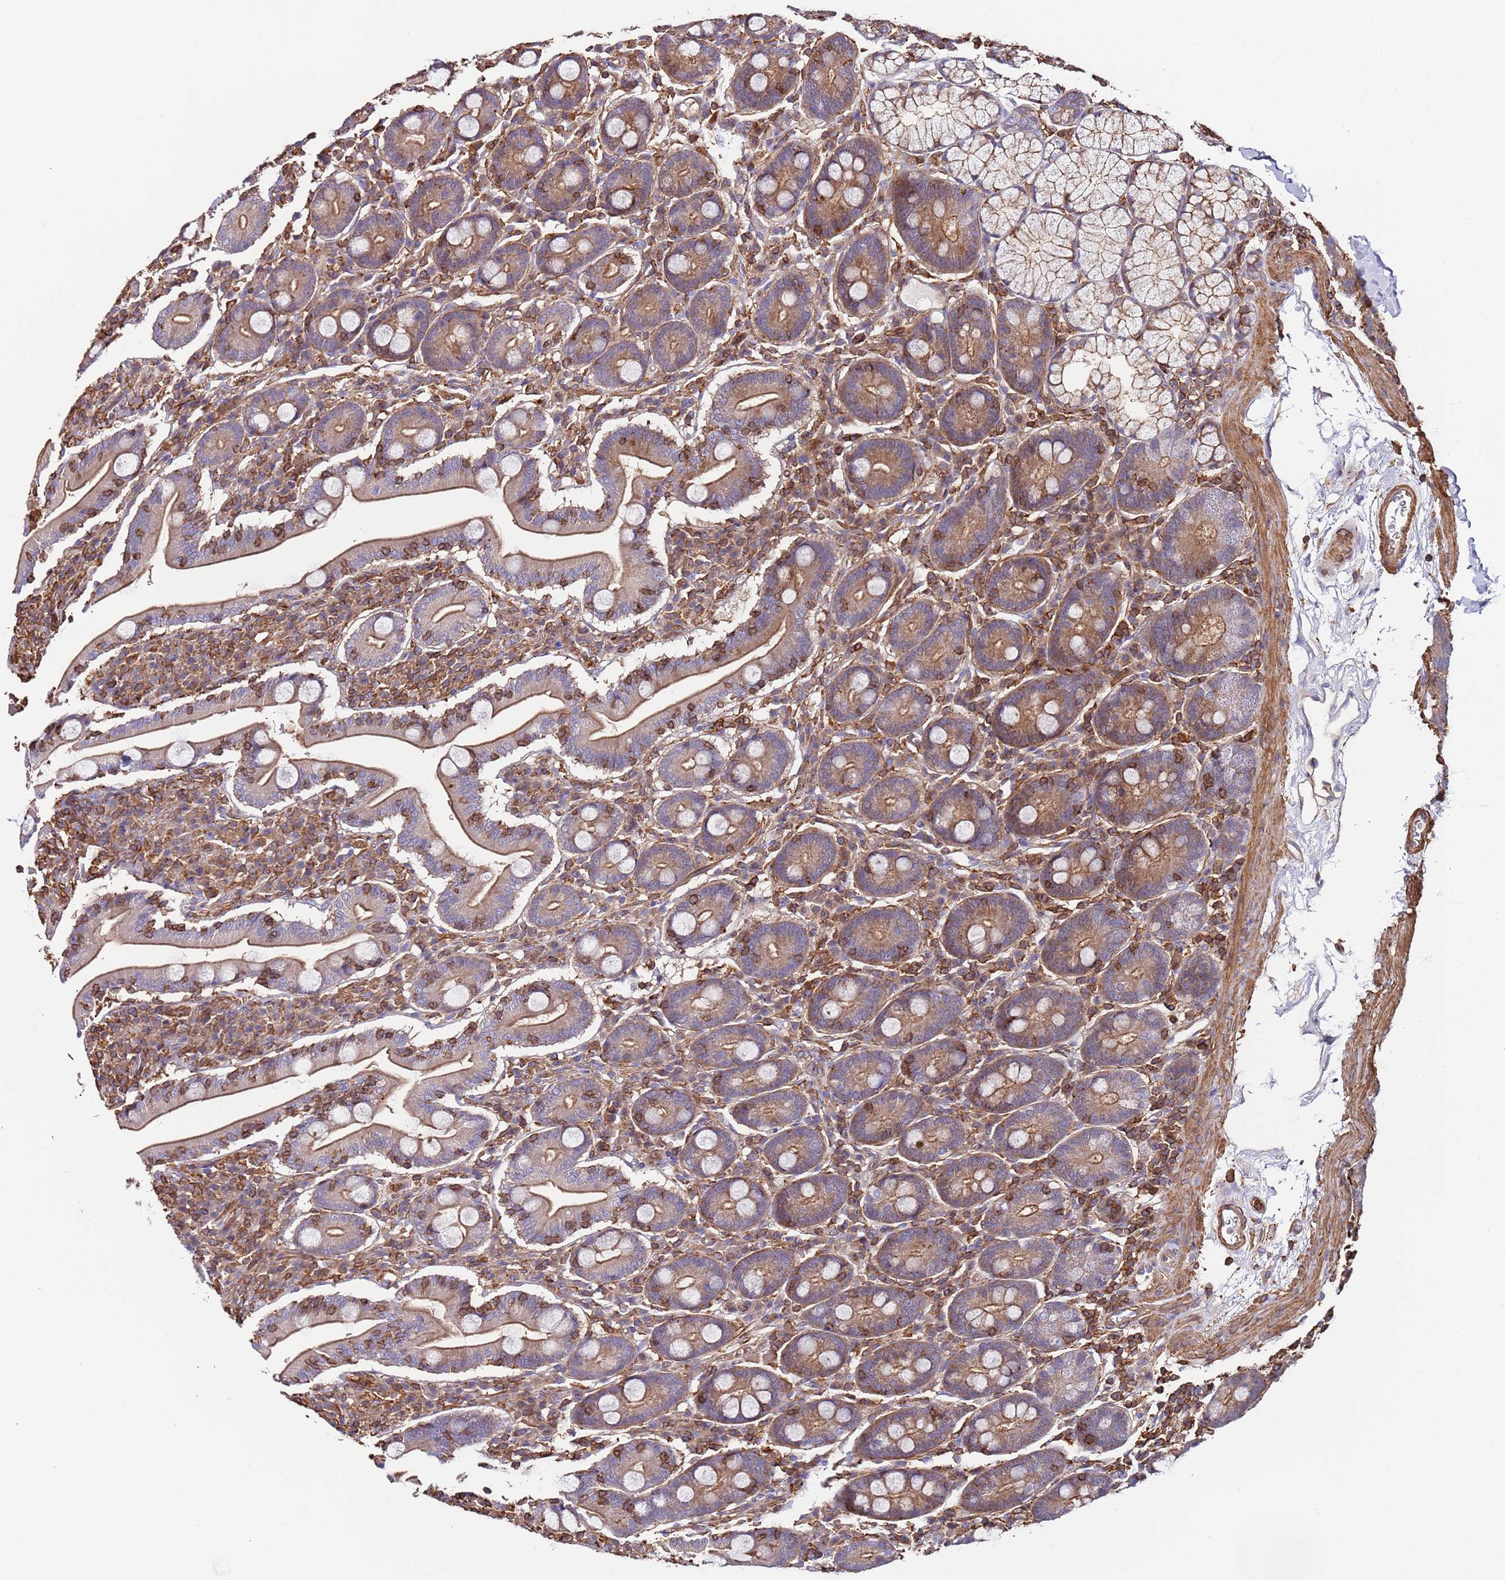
{"staining": {"intensity": "moderate", "quantity": "25%-75%", "location": "cytoplasmic/membranous"}, "tissue": "duodenum", "cell_type": "Glandular cells", "image_type": "normal", "snomed": [{"axis": "morphology", "description": "Normal tissue, NOS"}, {"axis": "topography", "description": "Duodenum"}], "caption": "High-power microscopy captured an IHC histopathology image of benign duodenum, revealing moderate cytoplasmic/membranous staining in approximately 25%-75% of glandular cells. Immunohistochemistry (ihc) stains the protein in brown and the nuclei are stained blue.", "gene": "CYP2U1", "patient": {"sex": "male", "age": 35}}